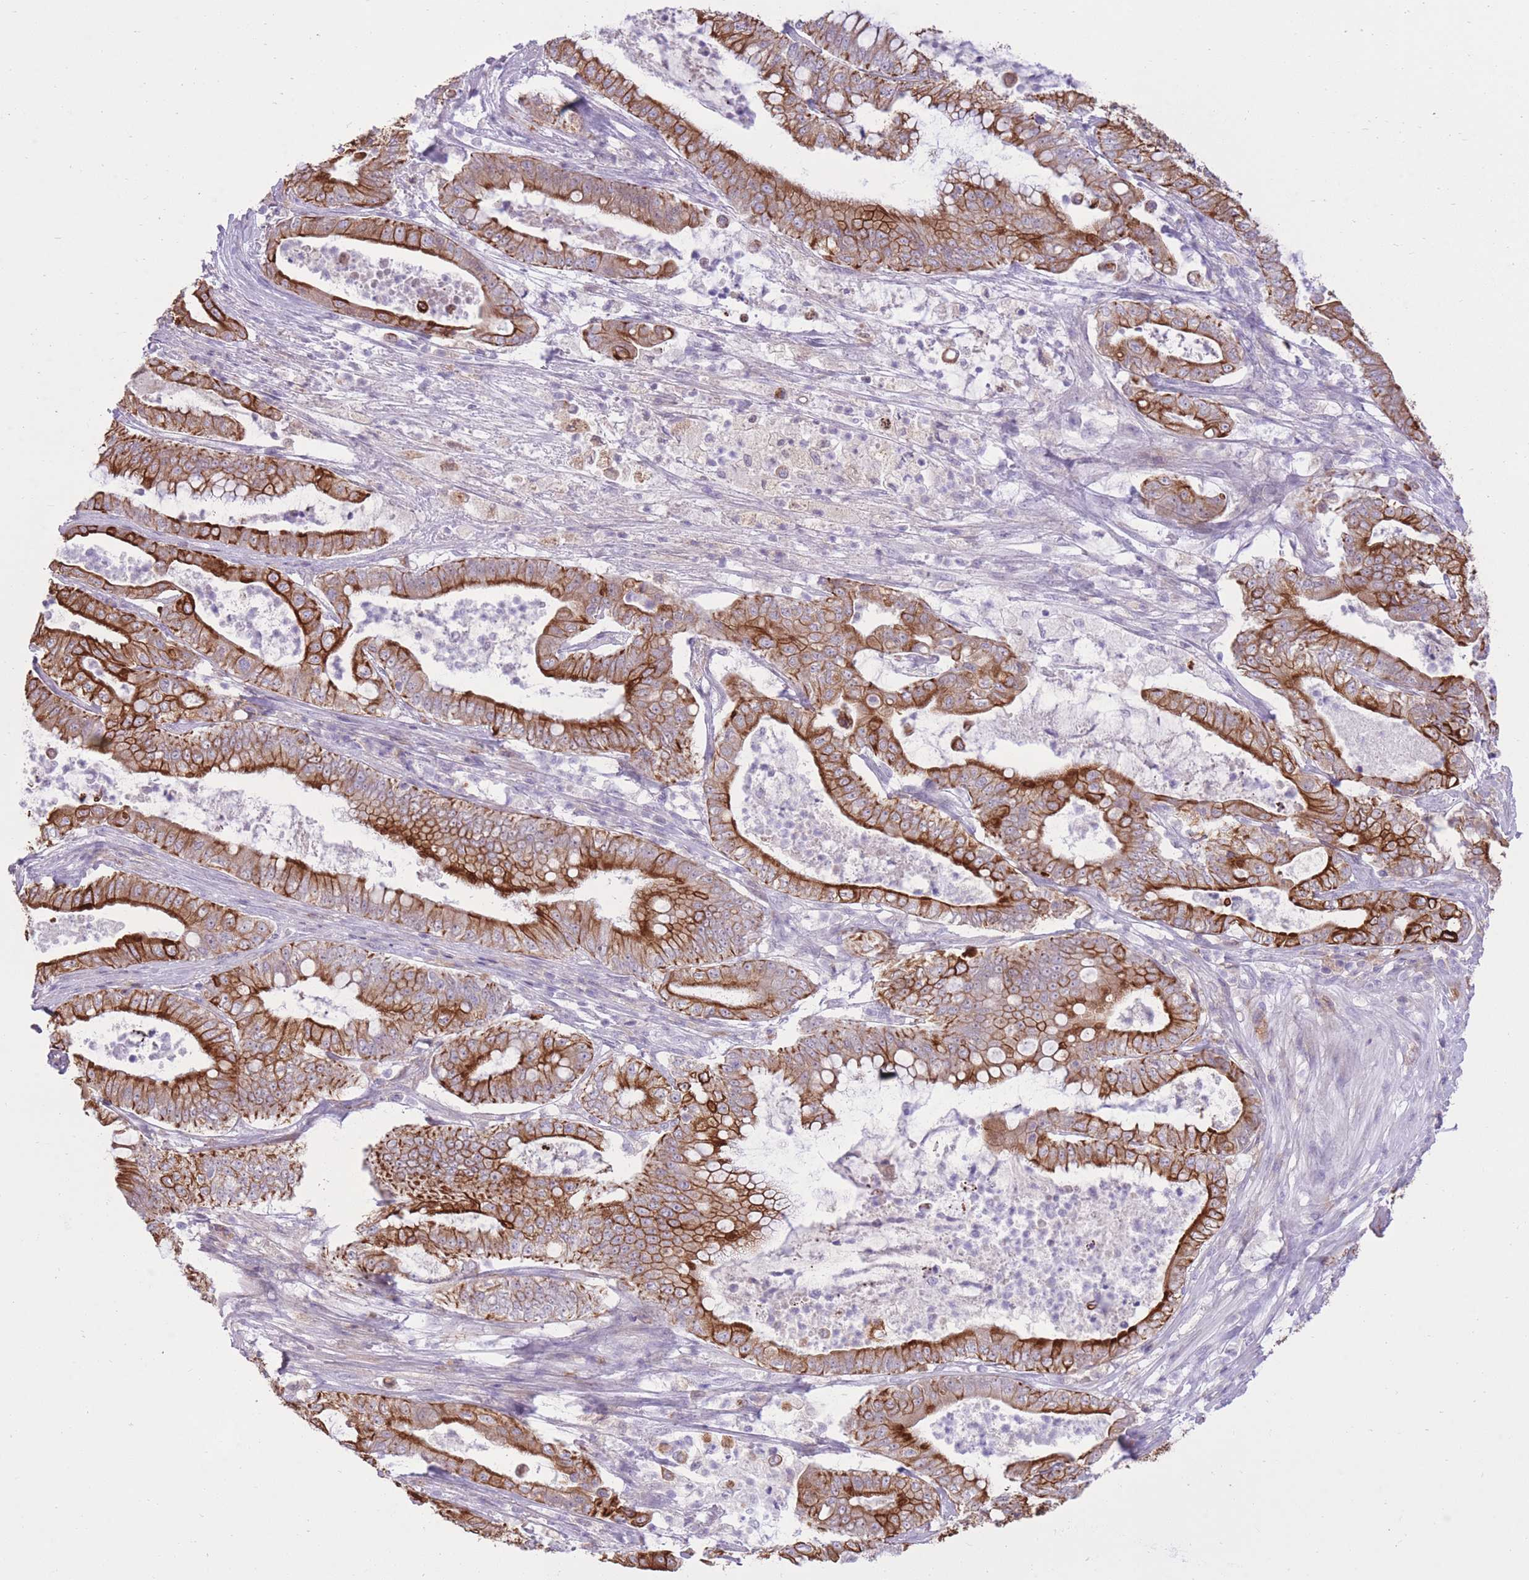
{"staining": {"intensity": "strong", "quantity": ">75%", "location": "cytoplasmic/membranous"}, "tissue": "pancreatic cancer", "cell_type": "Tumor cells", "image_type": "cancer", "snomed": [{"axis": "morphology", "description": "Adenocarcinoma, NOS"}, {"axis": "topography", "description": "Pancreas"}], "caption": "Brown immunohistochemical staining in pancreatic adenocarcinoma reveals strong cytoplasmic/membranous positivity in about >75% of tumor cells.", "gene": "MEIS3", "patient": {"sex": "male", "age": 71}}